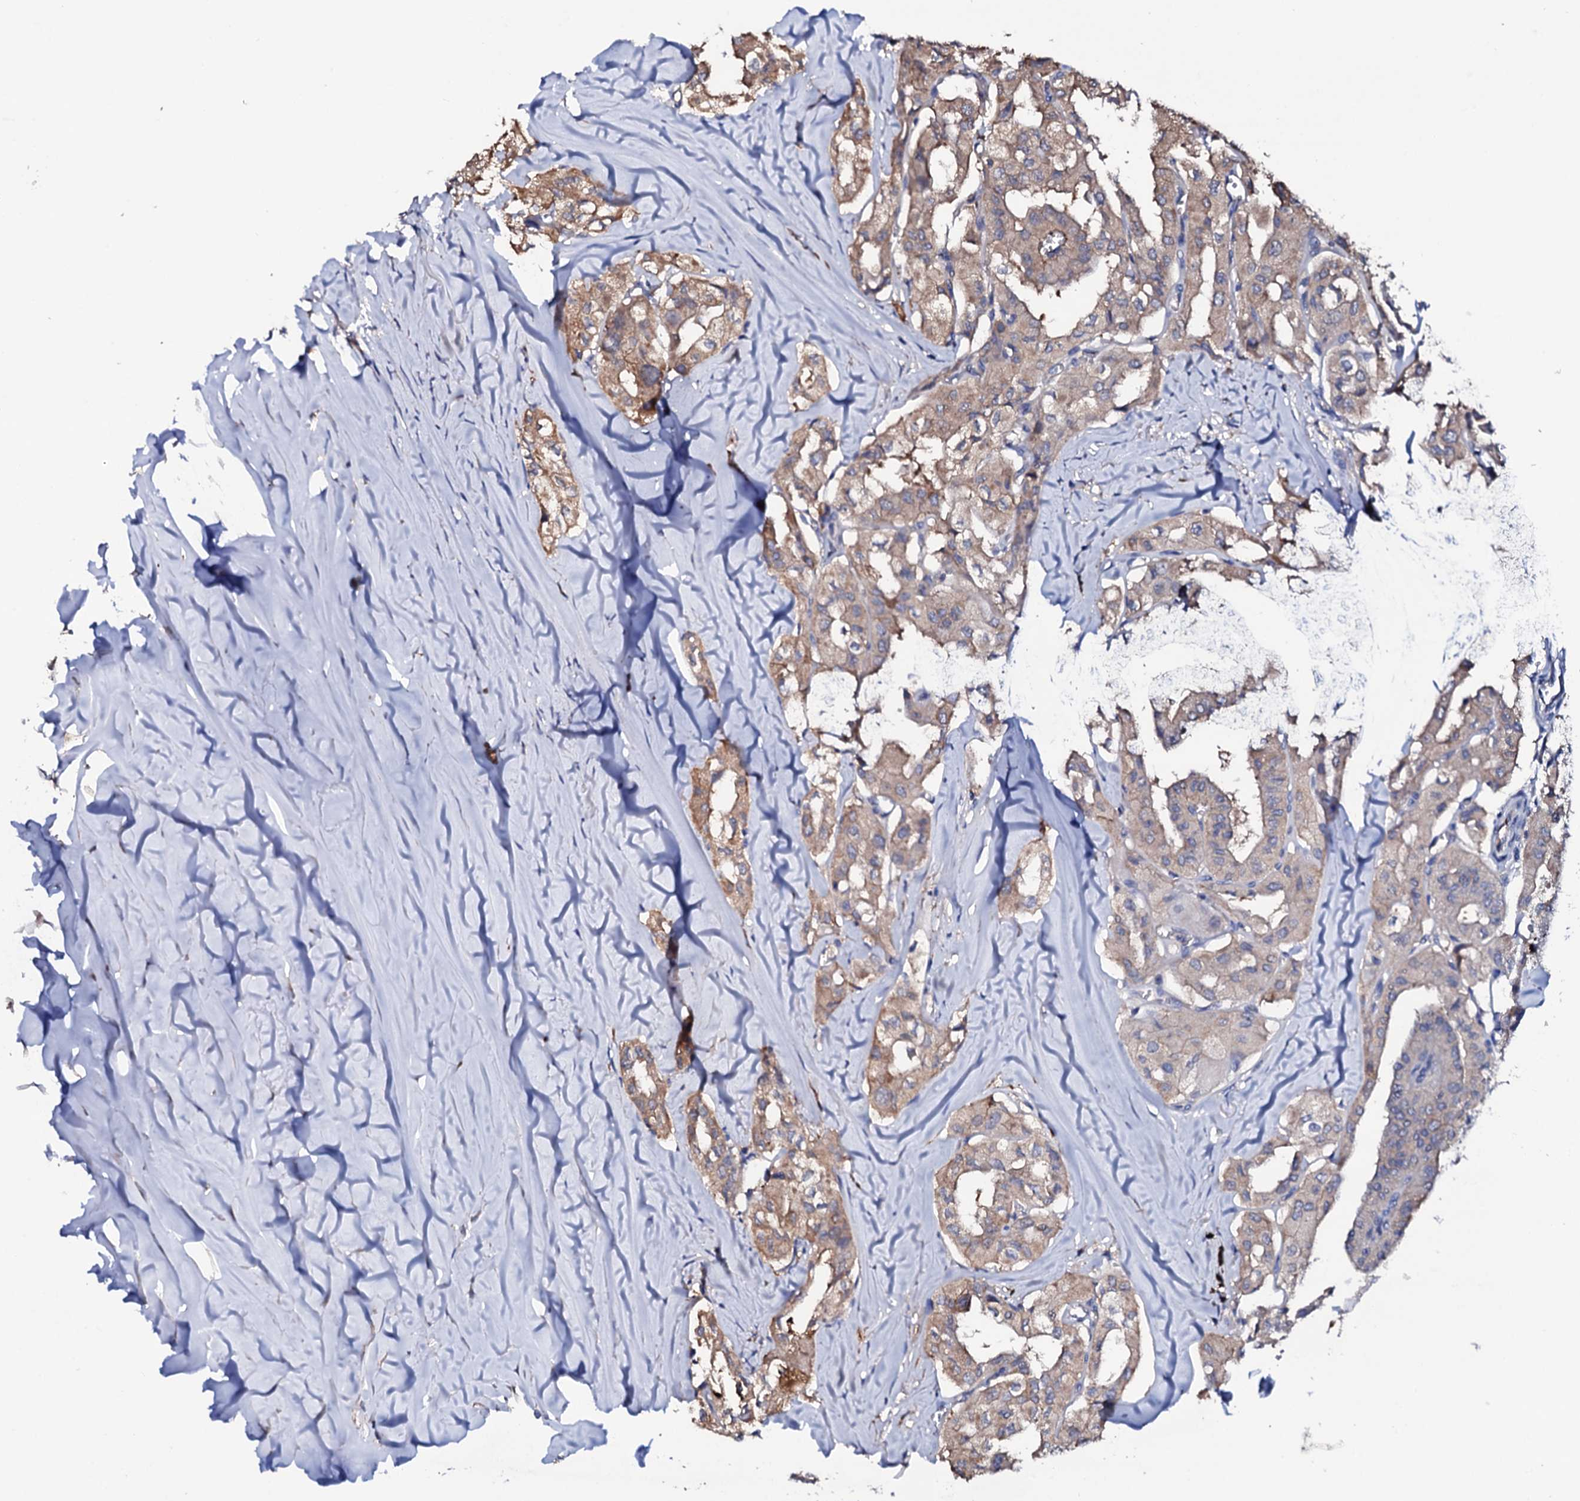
{"staining": {"intensity": "weak", "quantity": ">75%", "location": "cytoplasmic/membranous"}, "tissue": "thyroid cancer", "cell_type": "Tumor cells", "image_type": "cancer", "snomed": [{"axis": "morphology", "description": "Papillary adenocarcinoma, NOS"}, {"axis": "topography", "description": "Thyroid gland"}], "caption": "Immunohistochemical staining of thyroid papillary adenocarcinoma displays low levels of weak cytoplasmic/membranous protein expression in about >75% of tumor cells.", "gene": "TCAF2", "patient": {"sex": "female", "age": 59}}